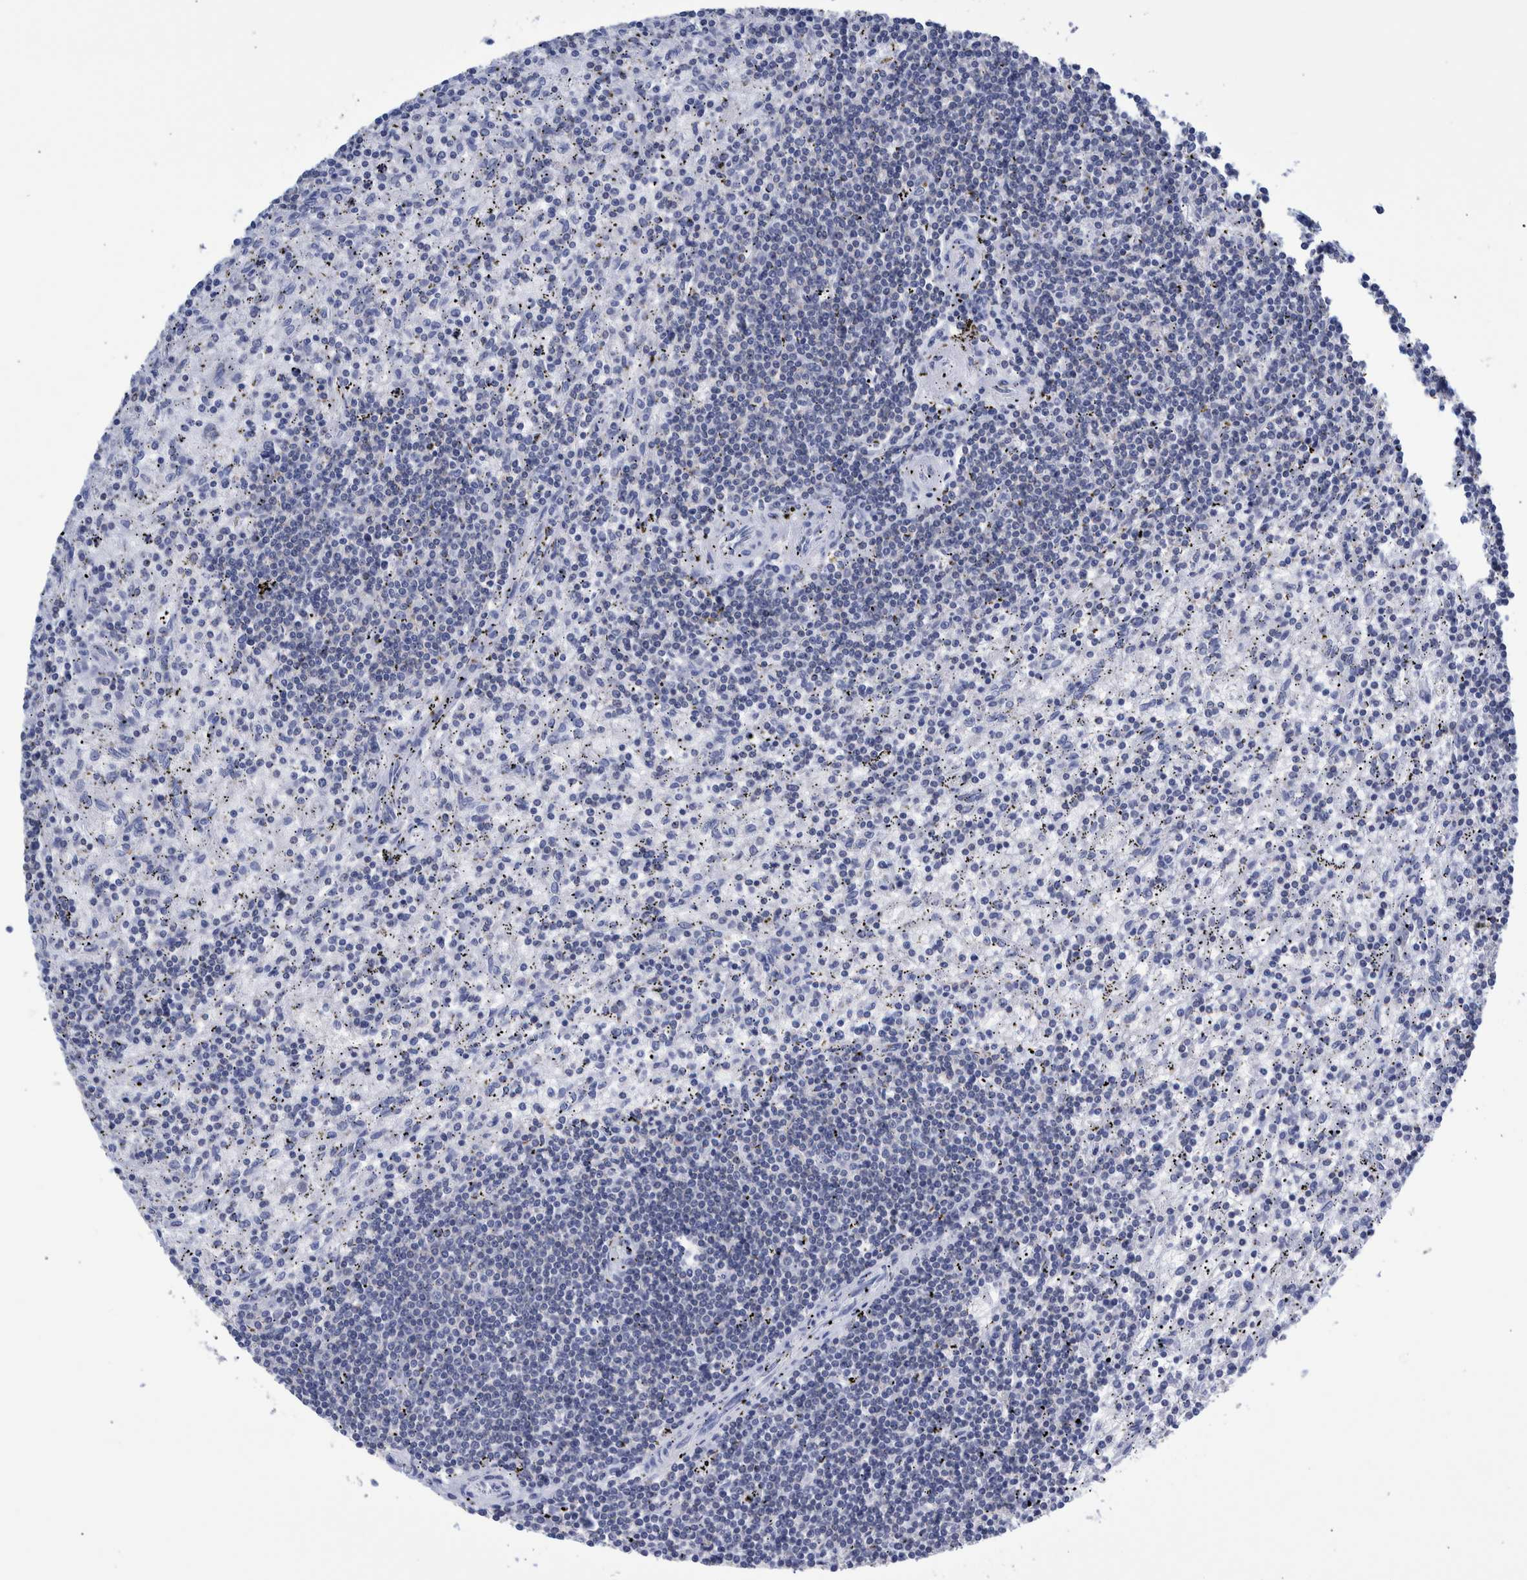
{"staining": {"intensity": "negative", "quantity": "none", "location": "none"}, "tissue": "lymphoma", "cell_type": "Tumor cells", "image_type": "cancer", "snomed": [{"axis": "morphology", "description": "Malignant lymphoma, non-Hodgkin's type, Low grade"}, {"axis": "topography", "description": "Spleen"}], "caption": "The photomicrograph shows no significant staining in tumor cells of lymphoma.", "gene": "PPP3CC", "patient": {"sex": "male", "age": 76}}